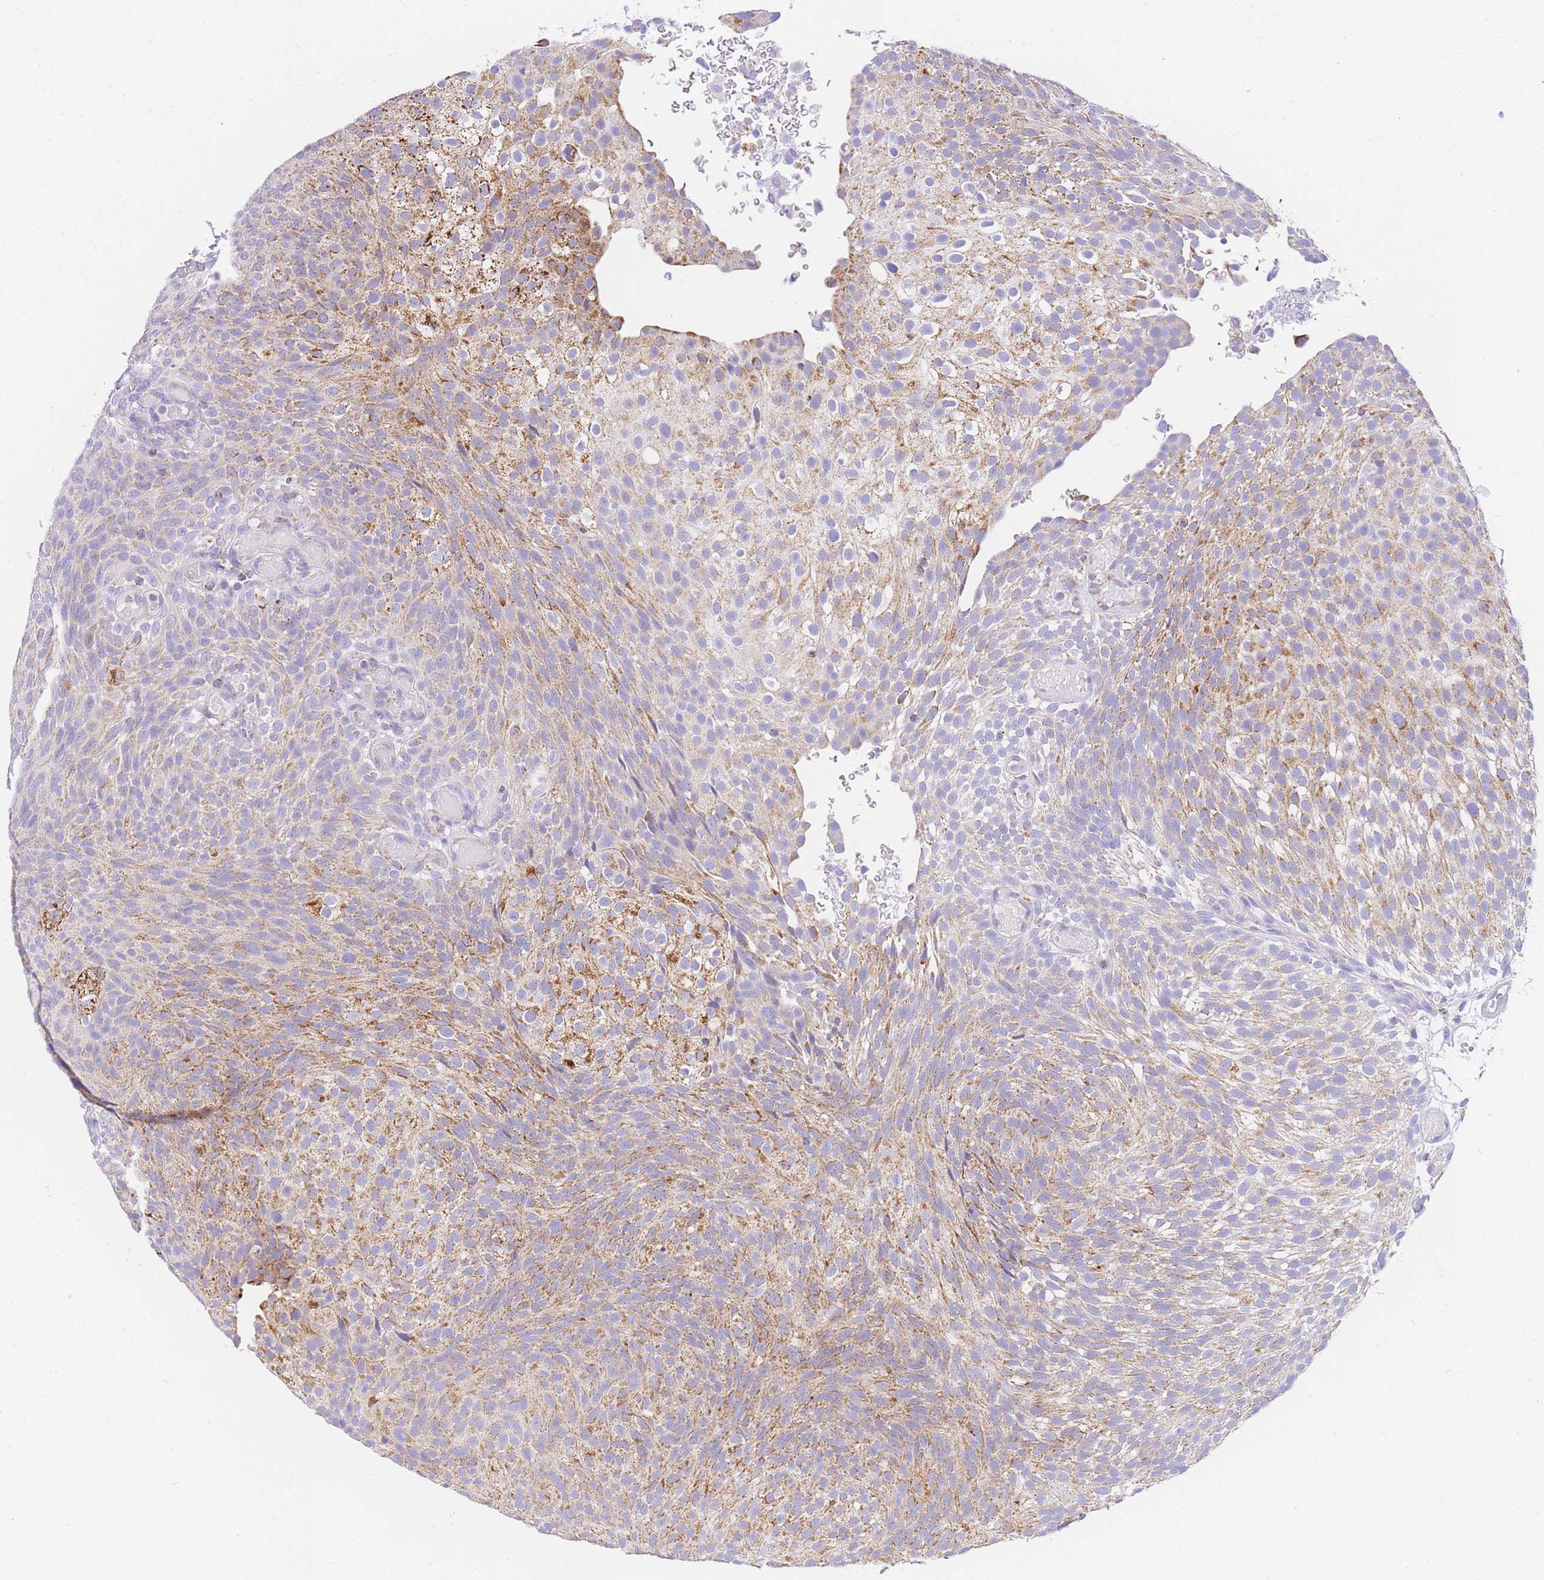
{"staining": {"intensity": "moderate", "quantity": "25%-75%", "location": "cytoplasmic/membranous"}, "tissue": "urothelial cancer", "cell_type": "Tumor cells", "image_type": "cancer", "snomed": [{"axis": "morphology", "description": "Urothelial carcinoma, Low grade"}, {"axis": "topography", "description": "Urinary bladder"}], "caption": "The histopathology image displays a brown stain indicating the presence of a protein in the cytoplasmic/membranous of tumor cells in urothelial cancer. Immunohistochemistry stains the protein in brown and the nuclei are stained blue.", "gene": "NKD2", "patient": {"sex": "male", "age": 78}}